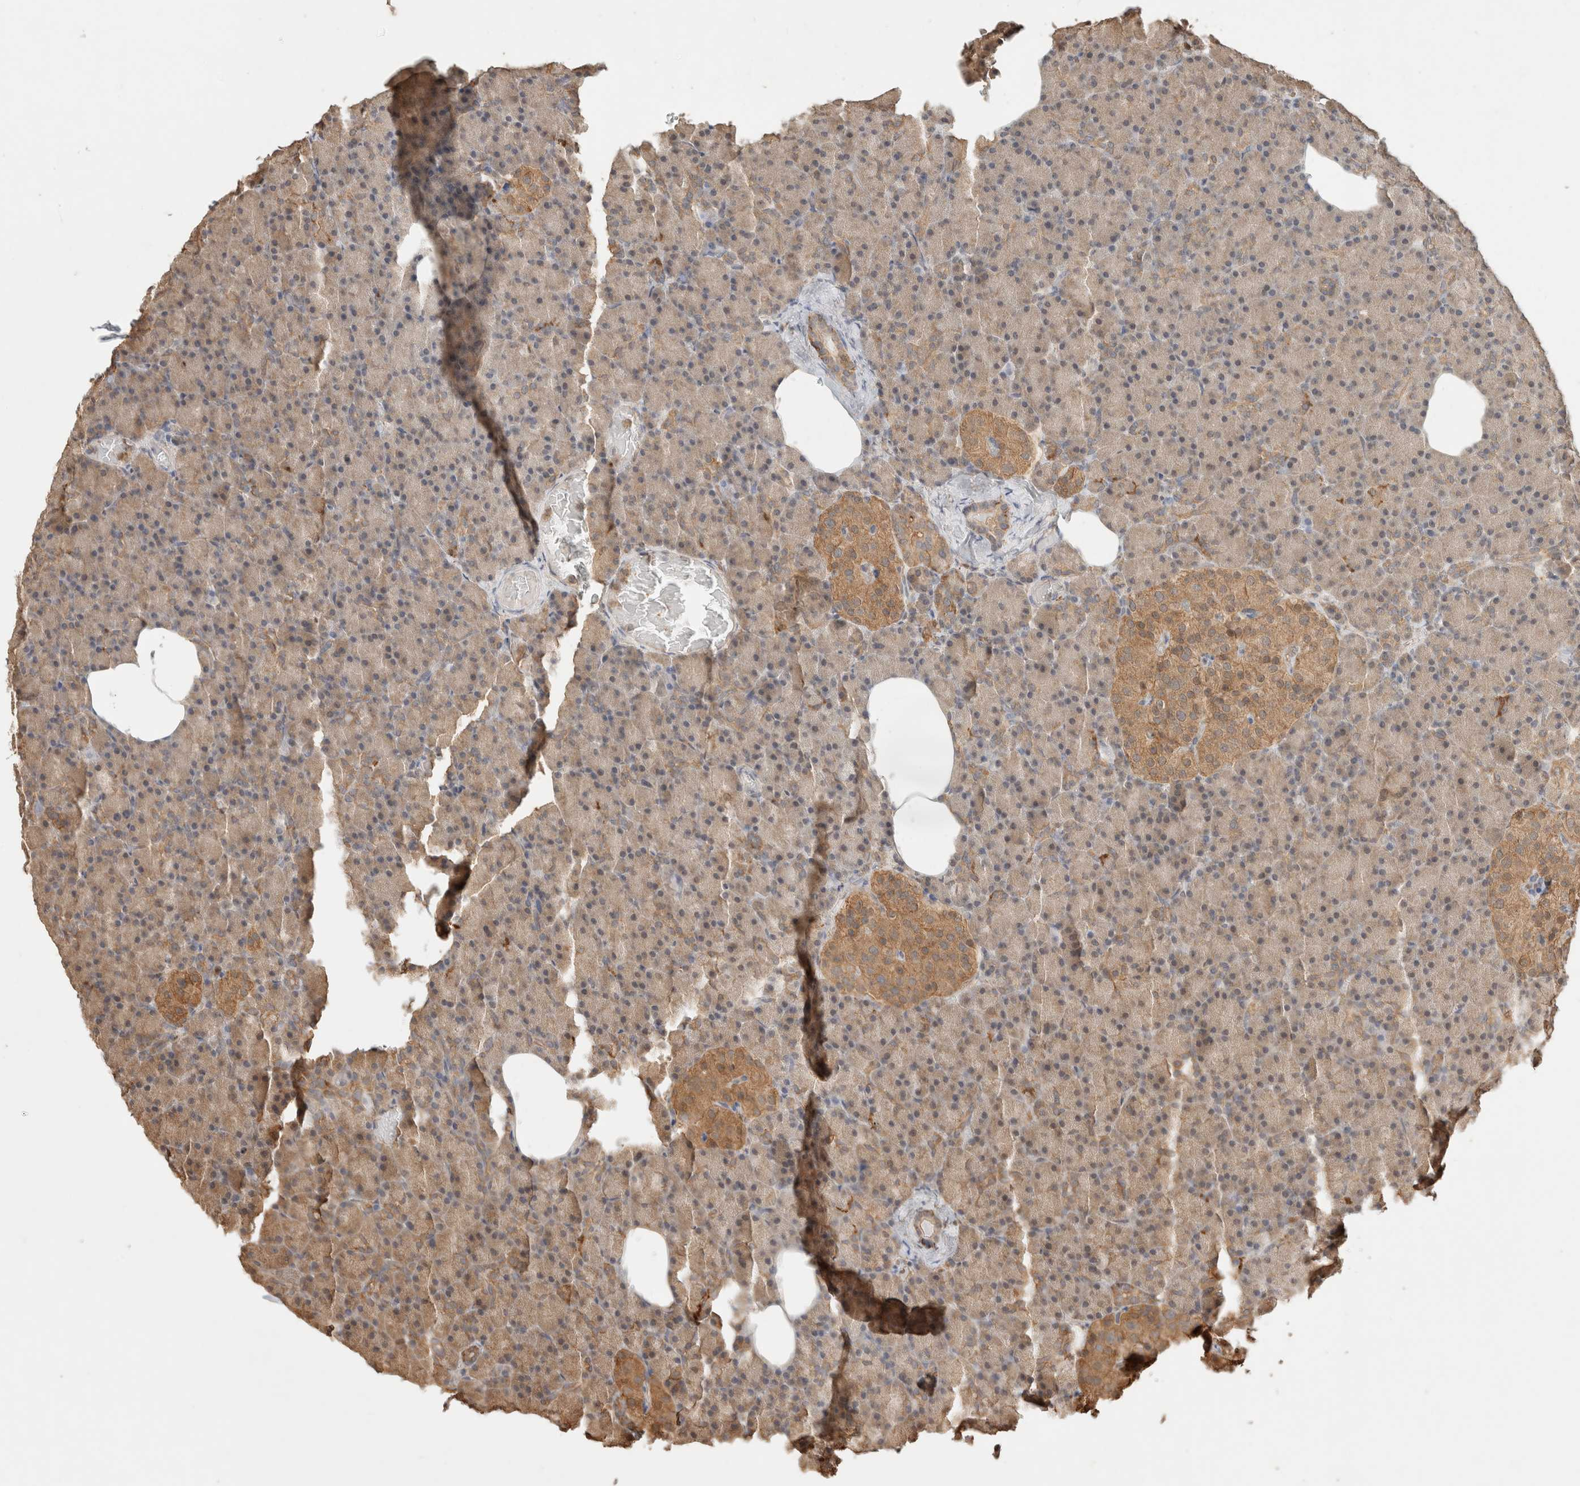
{"staining": {"intensity": "weak", "quantity": ">75%", "location": "cytoplasmic/membranous,nuclear"}, "tissue": "pancreas", "cell_type": "Exocrine glandular cells", "image_type": "normal", "snomed": [{"axis": "morphology", "description": "Normal tissue, NOS"}, {"axis": "topography", "description": "Pancreas"}], "caption": "Immunohistochemical staining of normal human pancreas exhibits >75% levels of weak cytoplasmic/membranous,nuclear protein staining in approximately >75% of exocrine glandular cells. Nuclei are stained in blue.", "gene": "YWHAH", "patient": {"sex": "female", "age": 43}}